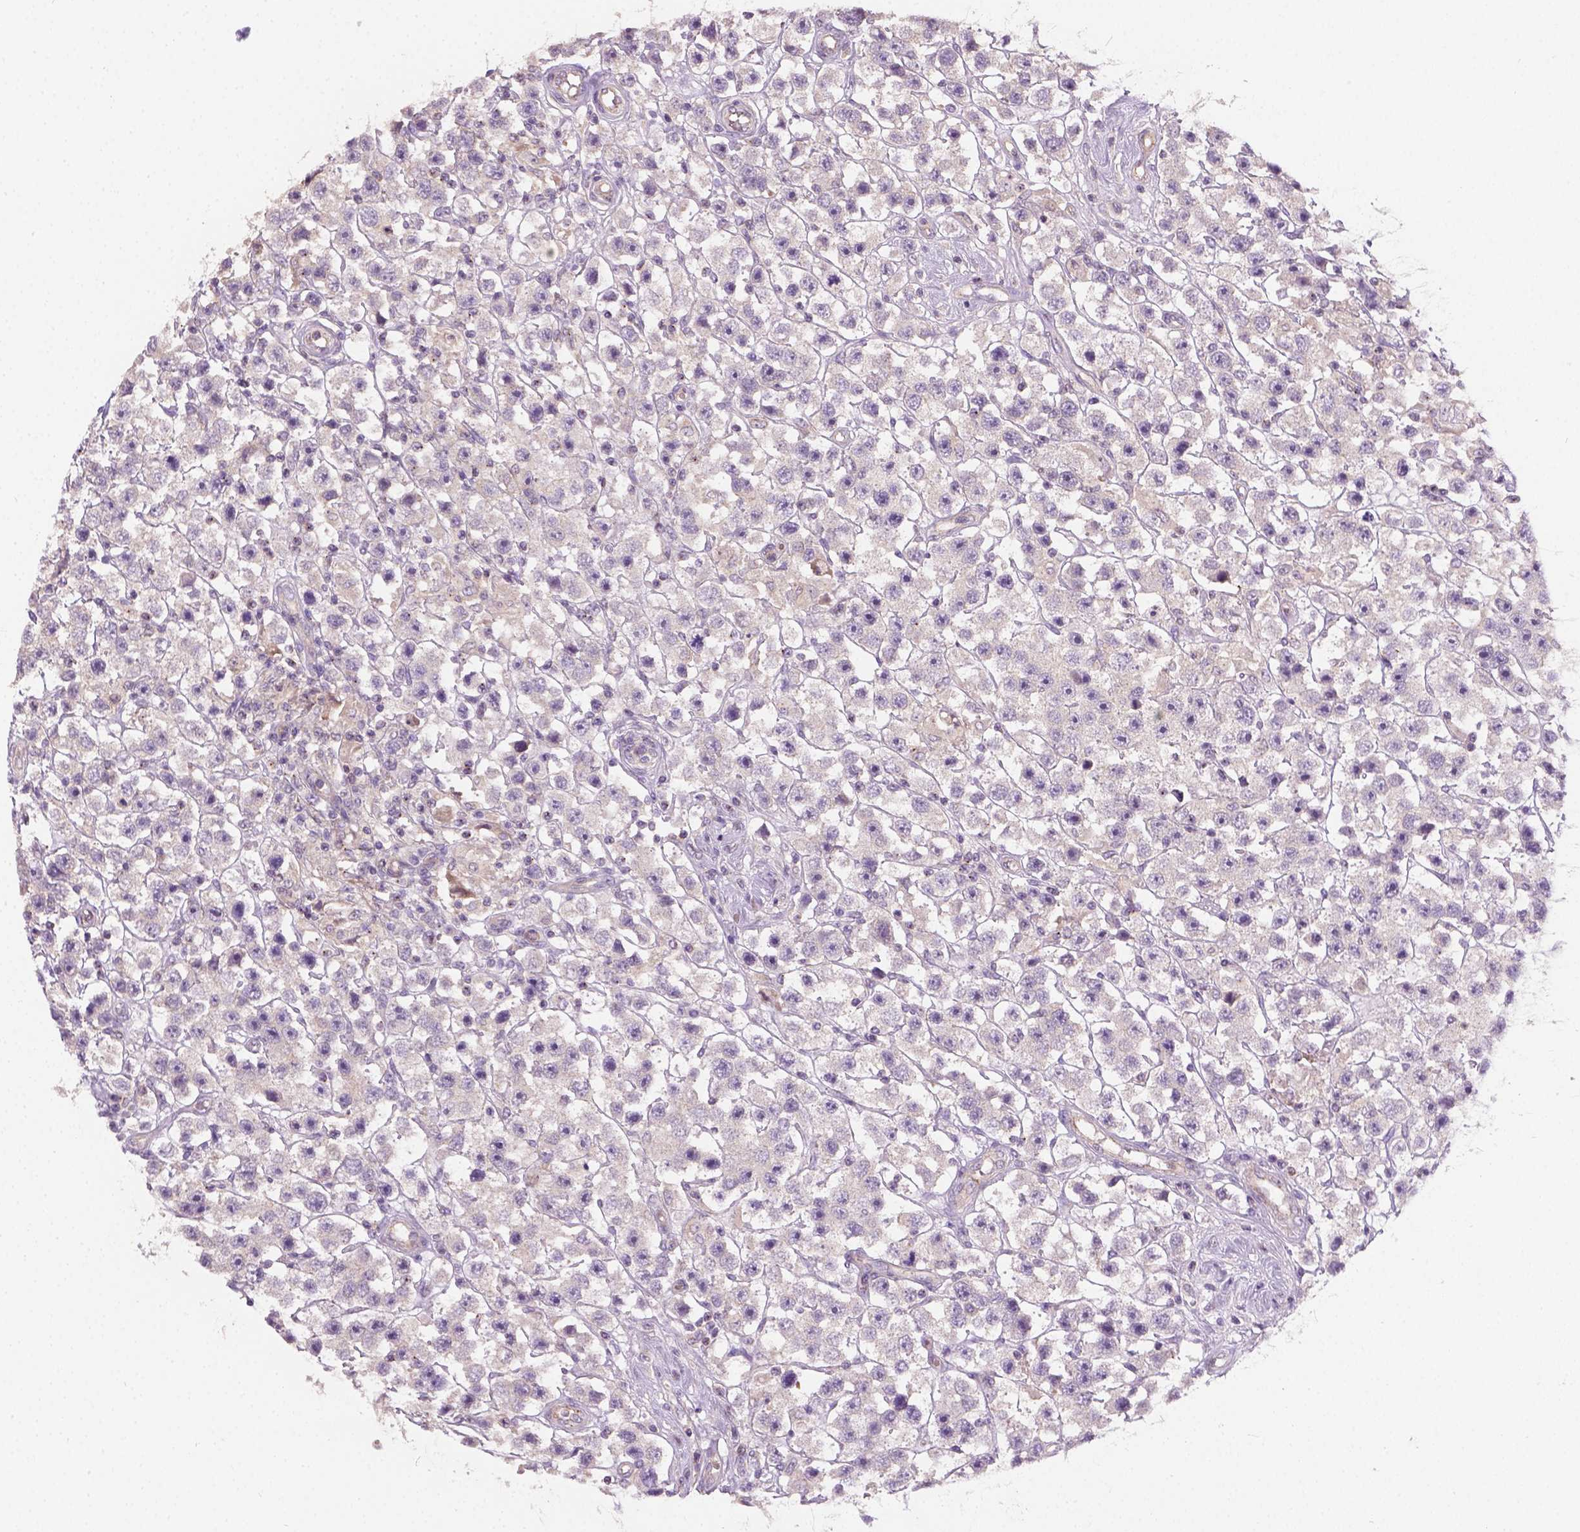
{"staining": {"intensity": "weak", "quantity": "<25%", "location": "cytoplasmic/membranous"}, "tissue": "testis cancer", "cell_type": "Tumor cells", "image_type": "cancer", "snomed": [{"axis": "morphology", "description": "Seminoma, NOS"}, {"axis": "topography", "description": "Testis"}], "caption": "Tumor cells show no significant staining in testis cancer (seminoma). (DAB immunohistochemistry with hematoxylin counter stain).", "gene": "CRACR2A", "patient": {"sex": "male", "age": 45}}